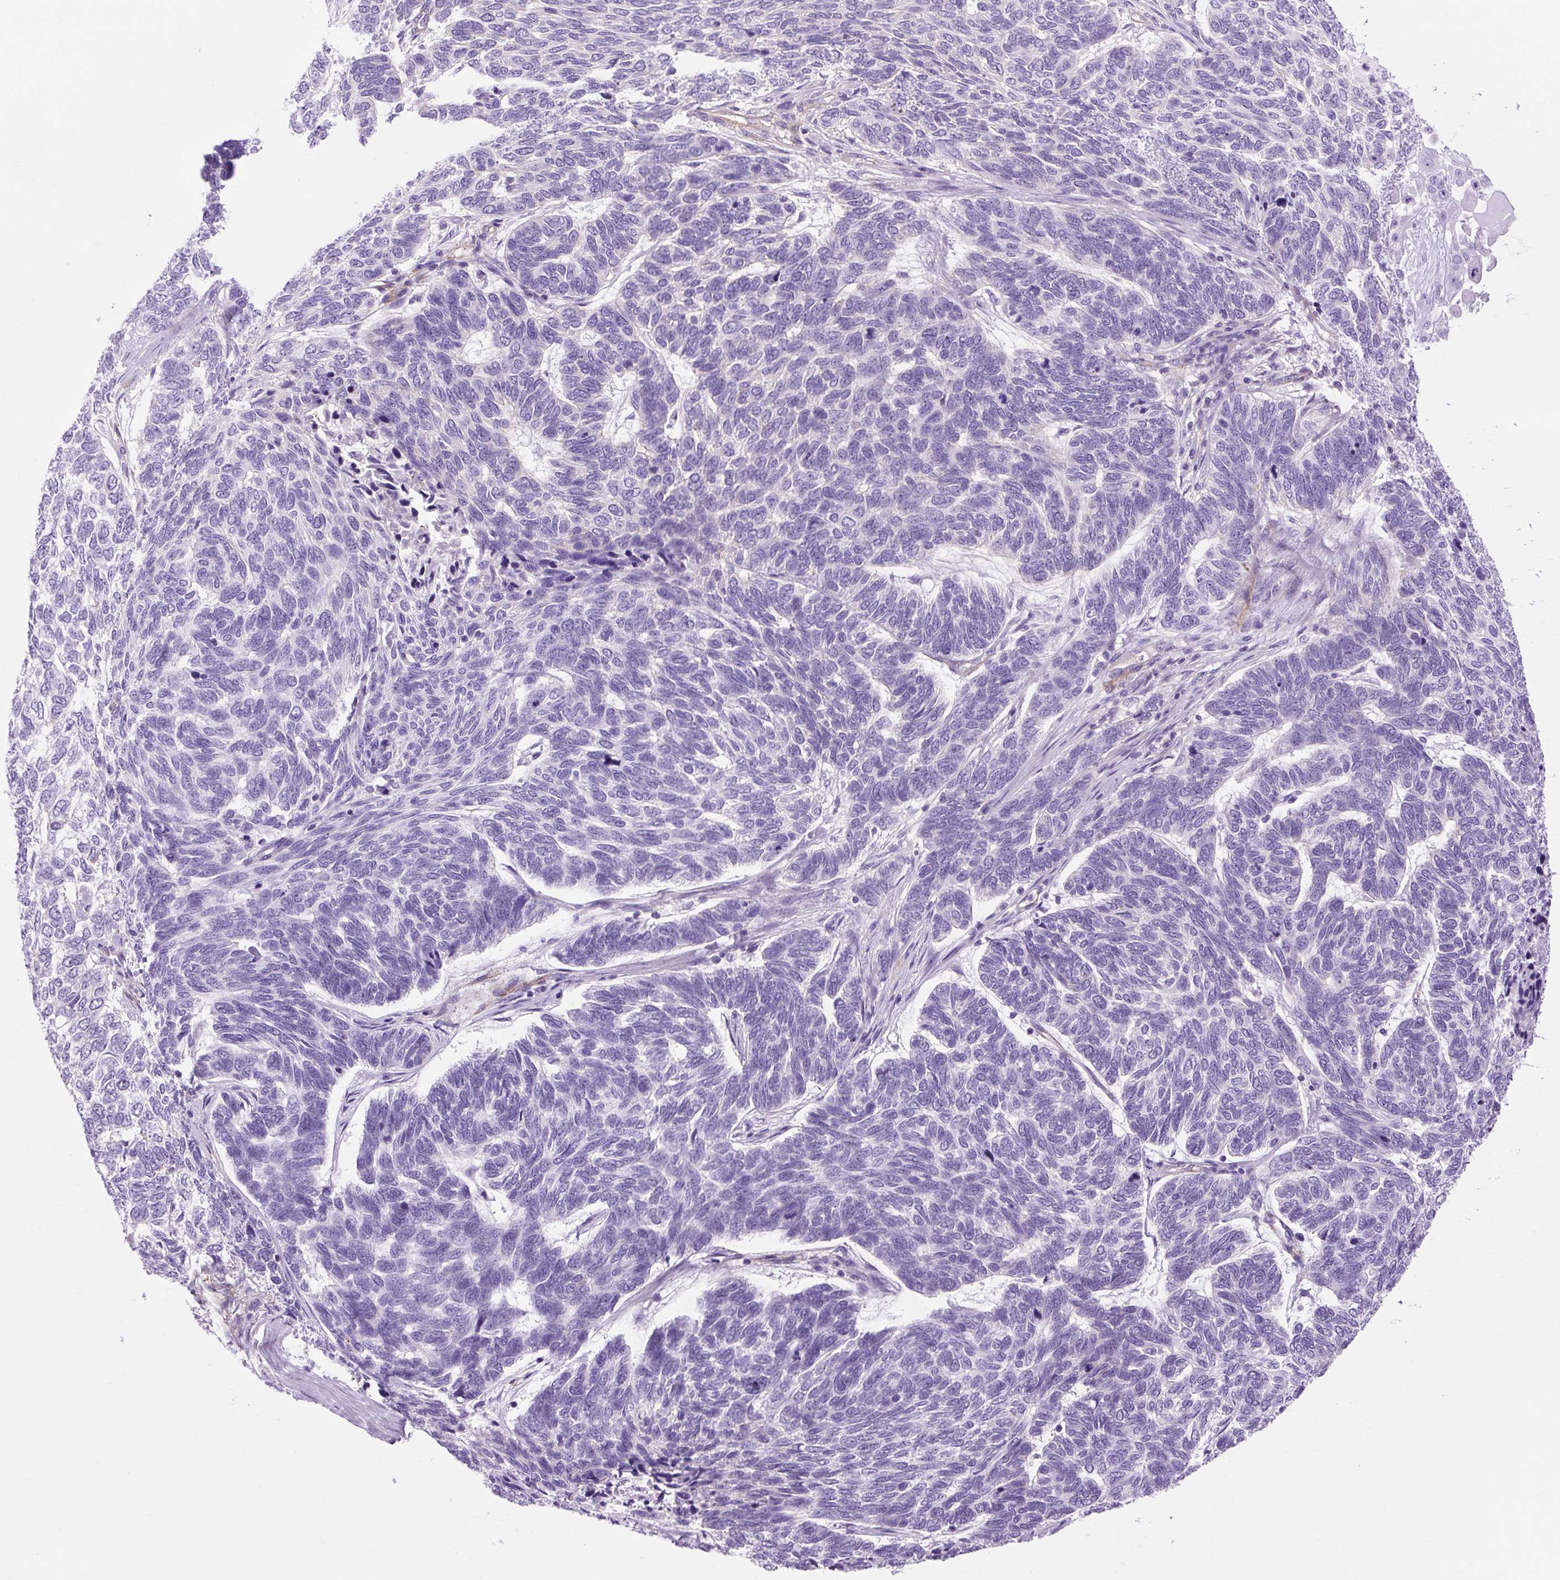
{"staining": {"intensity": "negative", "quantity": "none", "location": "none"}, "tissue": "skin cancer", "cell_type": "Tumor cells", "image_type": "cancer", "snomed": [{"axis": "morphology", "description": "Basal cell carcinoma"}, {"axis": "topography", "description": "Skin"}], "caption": "Immunohistochemistry (IHC) of skin basal cell carcinoma displays no positivity in tumor cells. (Stains: DAB (3,3'-diaminobenzidine) immunohistochemistry with hematoxylin counter stain, Microscopy: brightfield microscopy at high magnification).", "gene": "OOEP", "patient": {"sex": "female", "age": 65}}